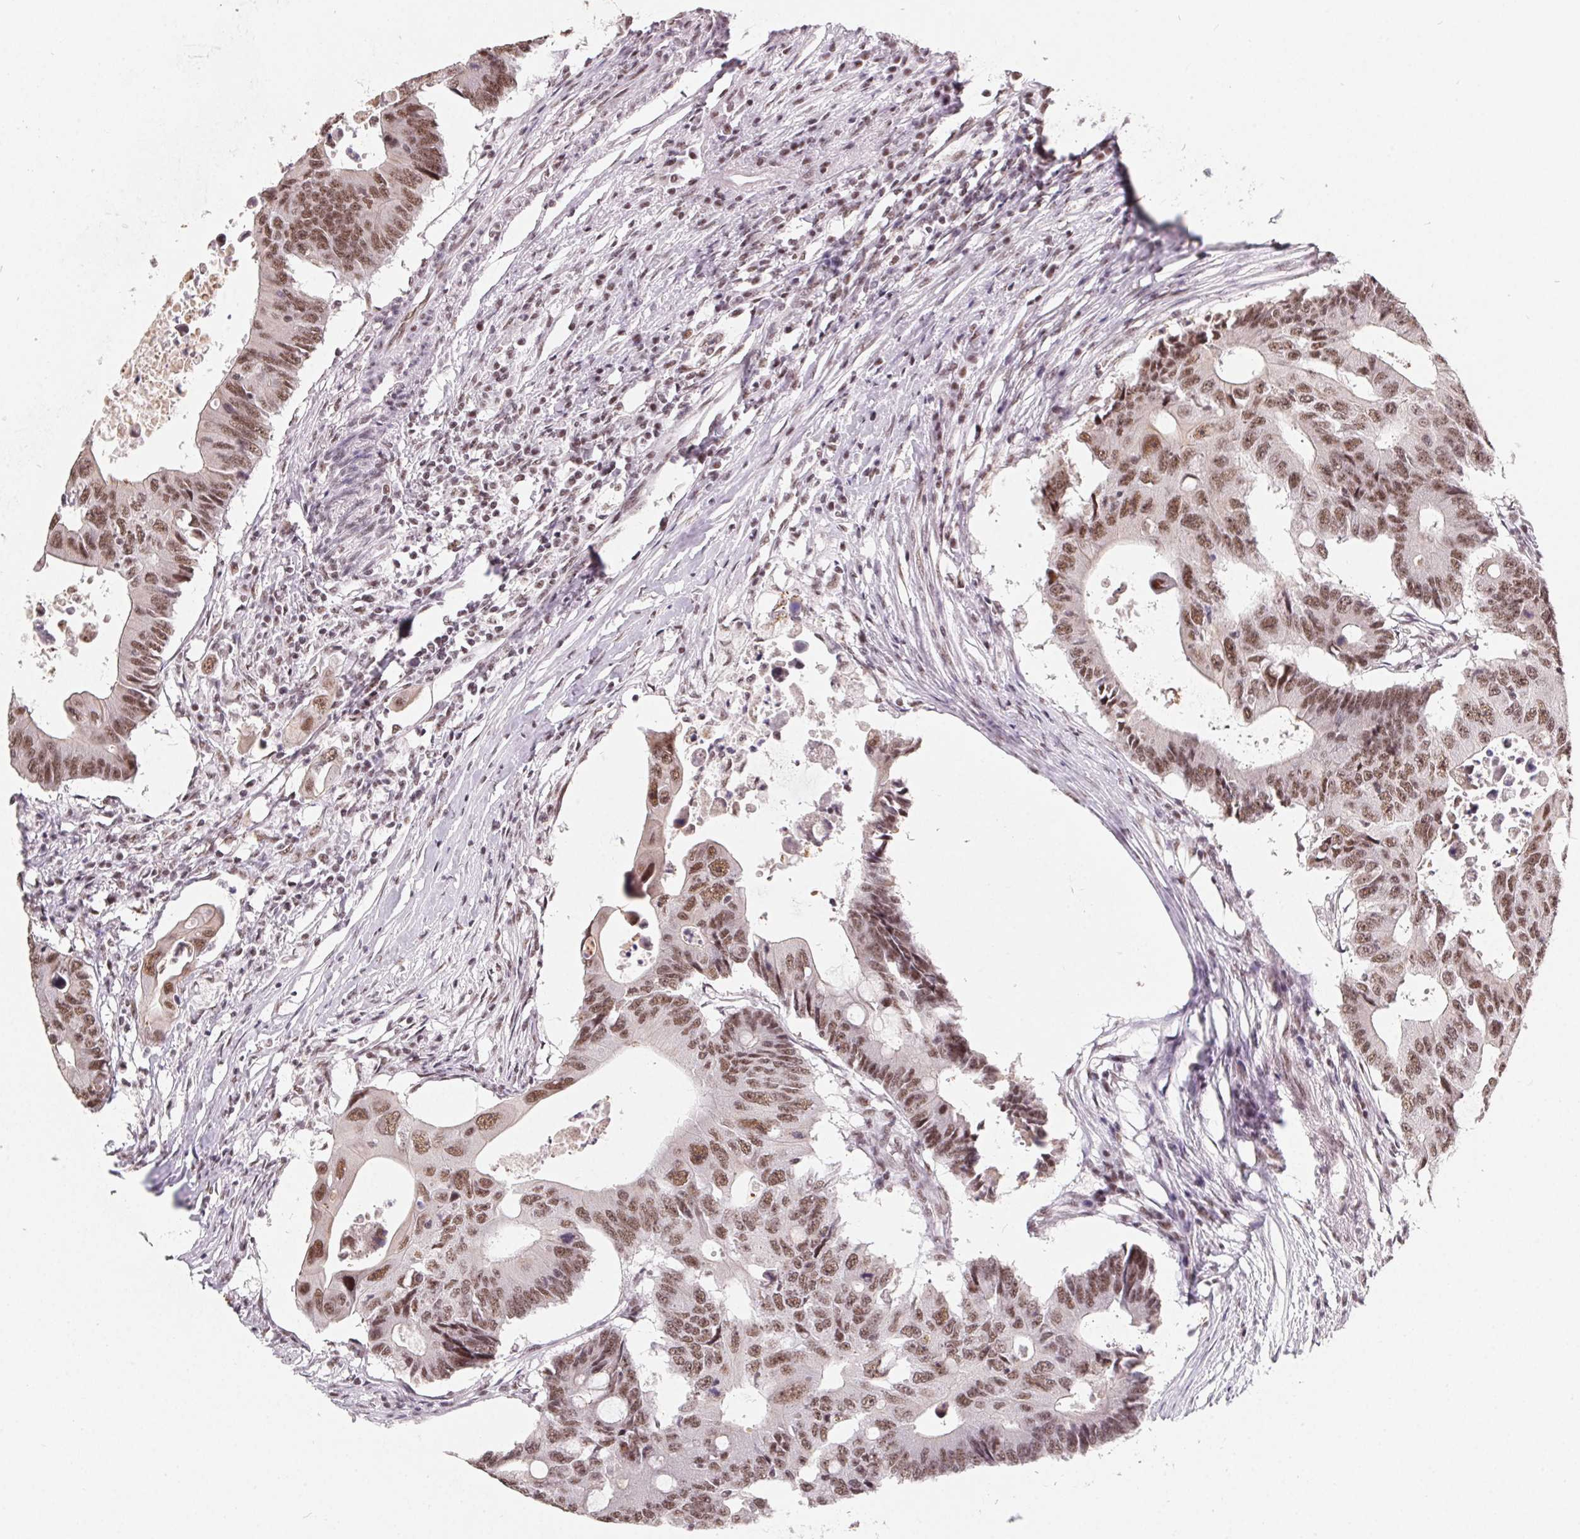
{"staining": {"intensity": "moderate", "quantity": ">75%", "location": "cytoplasmic/membranous,nuclear"}, "tissue": "colorectal cancer", "cell_type": "Tumor cells", "image_type": "cancer", "snomed": [{"axis": "morphology", "description": "Adenocarcinoma, NOS"}, {"axis": "topography", "description": "Colon"}], "caption": "High-power microscopy captured an immunohistochemistry photomicrograph of colorectal adenocarcinoma, revealing moderate cytoplasmic/membranous and nuclear expression in approximately >75% of tumor cells. Using DAB (3,3'-diaminobenzidine) (brown) and hematoxylin (blue) stains, captured at high magnification using brightfield microscopy.", "gene": "TCERG1", "patient": {"sex": "male", "age": 71}}